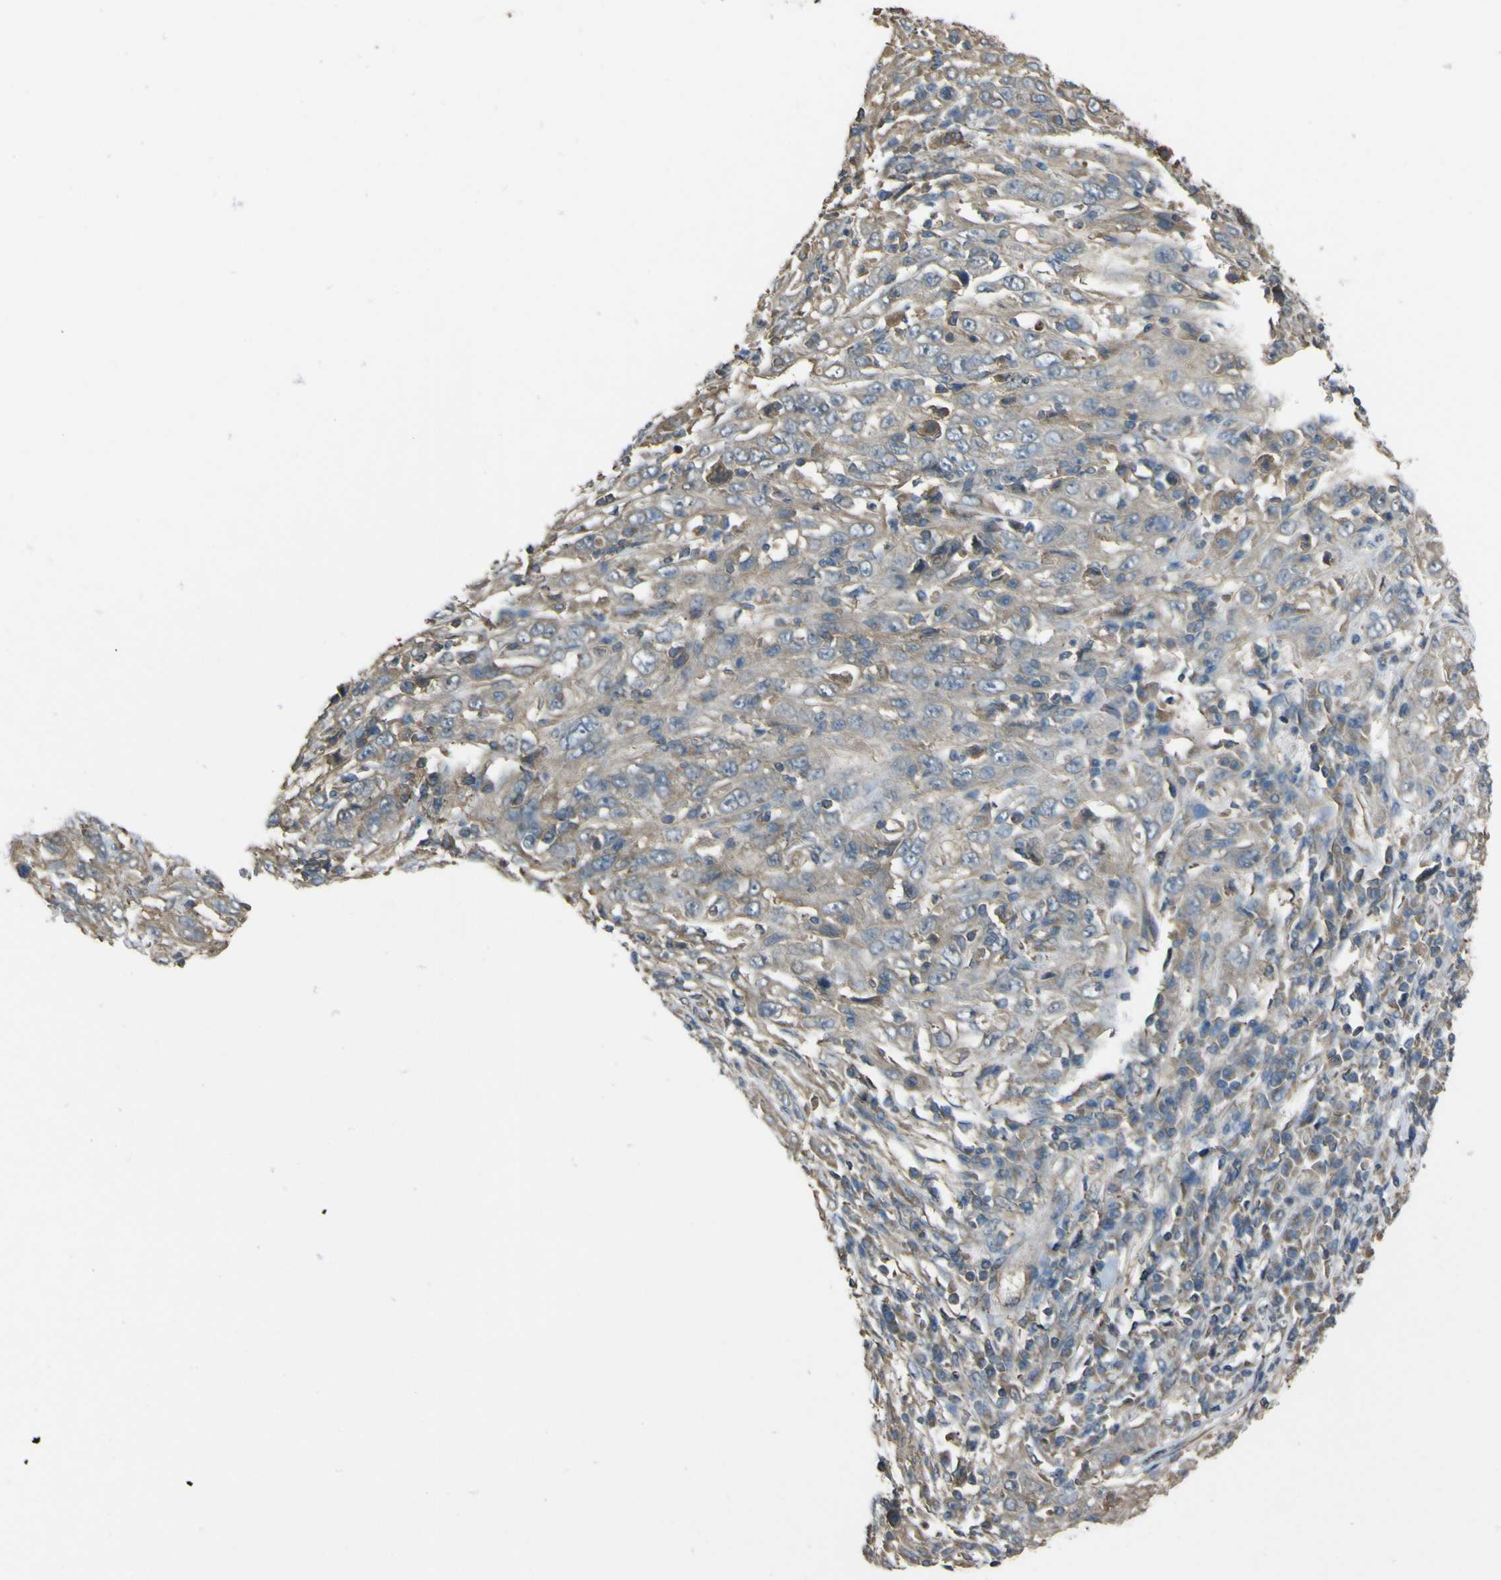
{"staining": {"intensity": "weak", "quantity": "25%-75%", "location": "cytoplasmic/membranous"}, "tissue": "cervical cancer", "cell_type": "Tumor cells", "image_type": "cancer", "snomed": [{"axis": "morphology", "description": "Squamous cell carcinoma, NOS"}, {"axis": "topography", "description": "Cervix"}], "caption": "Brown immunohistochemical staining in human squamous cell carcinoma (cervical) demonstrates weak cytoplasmic/membranous expression in approximately 25%-75% of tumor cells.", "gene": "NAALADL2", "patient": {"sex": "female", "age": 46}}